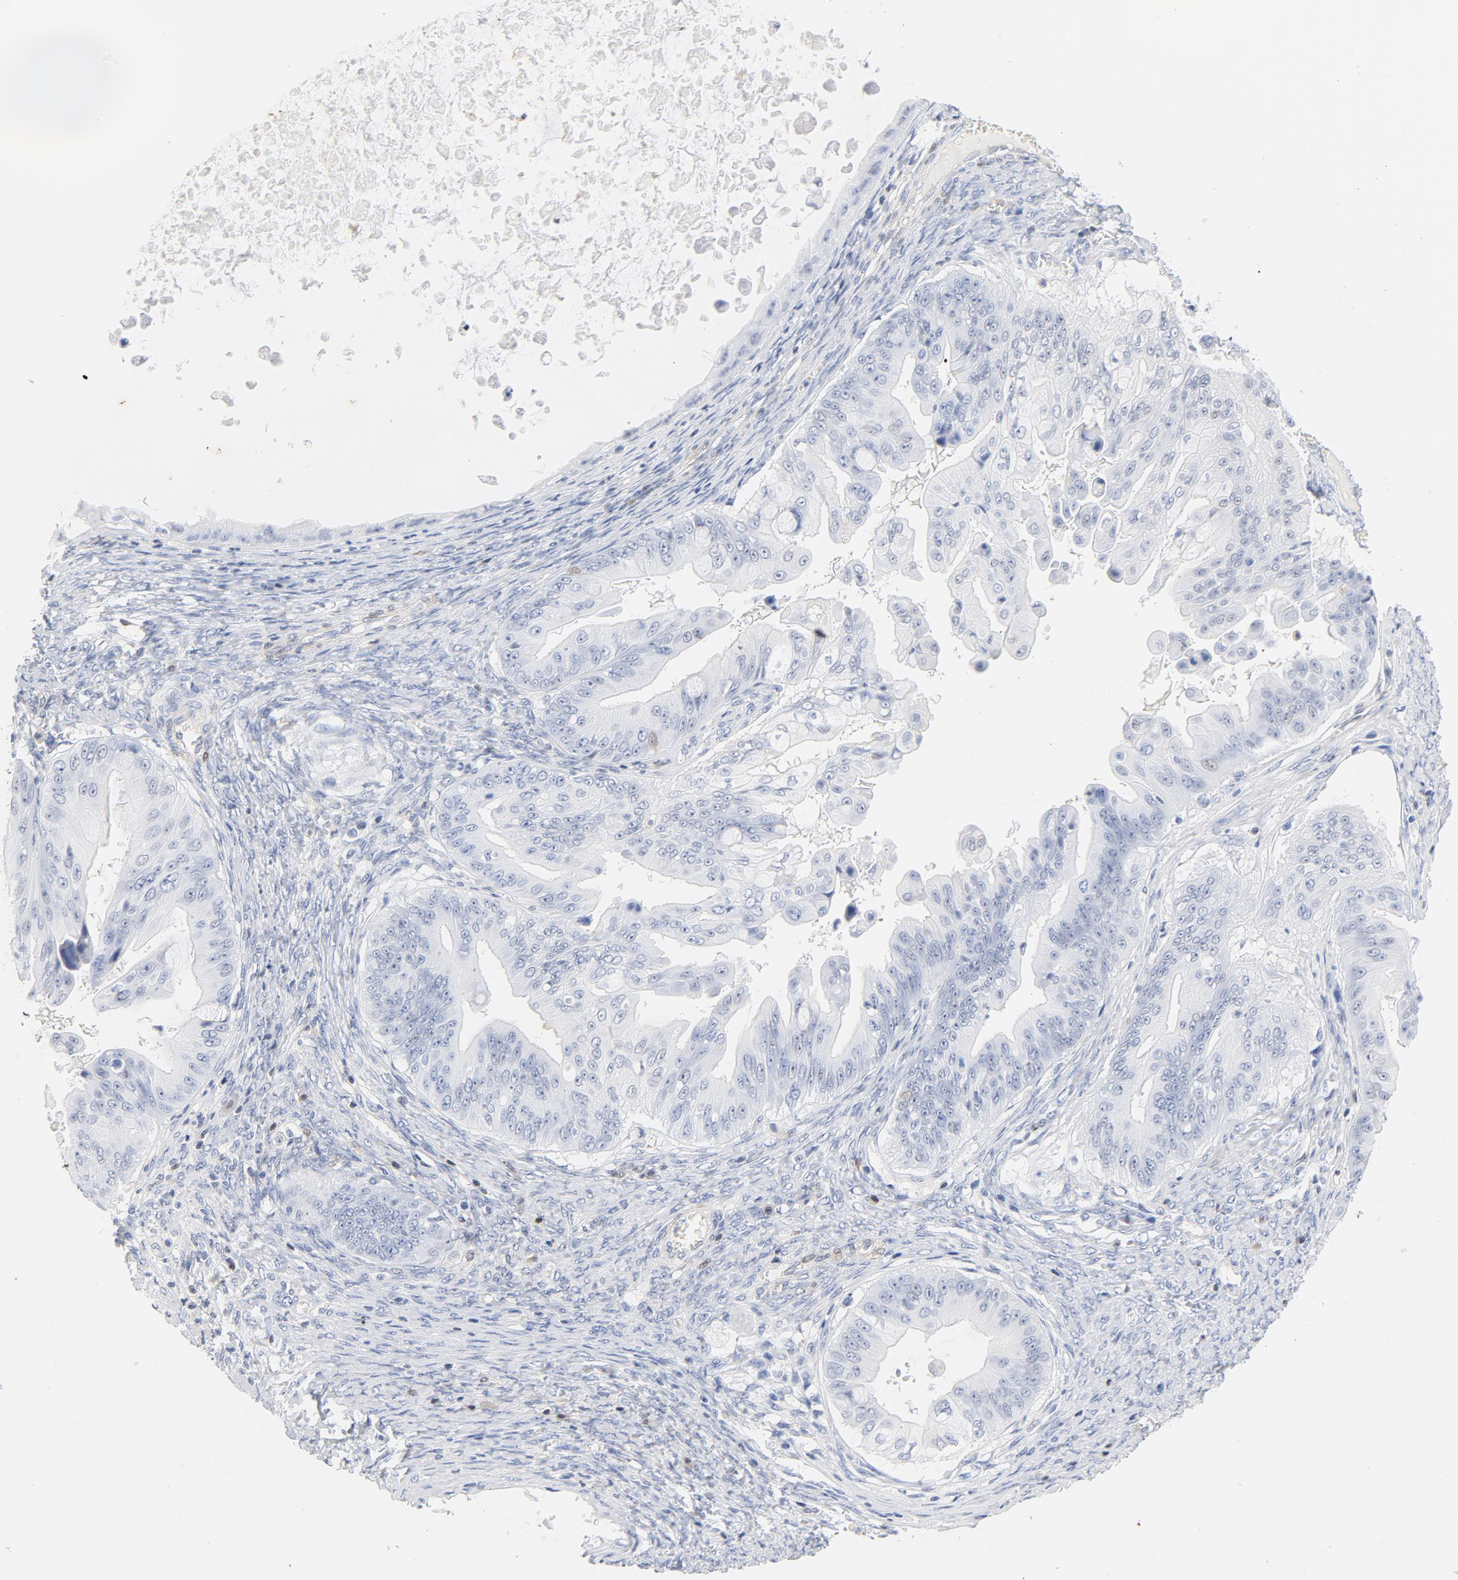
{"staining": {"intensity": "negative", "quantity": "none", "location": "none"}, "tissue": "ovarian cancer", "cell_type": "Tumor cells", "image_type": "cancer", "snomed": [{"axis": "morphology", "description": "Cystadenocarcinoma, mucinous, NOS"}, {"axis": "topography", "description": "Ovary"}], "caption": "Protein analysis of ovarian mucinous cystadenocarcinoma shows no significant positivity in tumor cells.", "gene": "CDKN1B", "patient": {"sex": "female", "age": 37}}